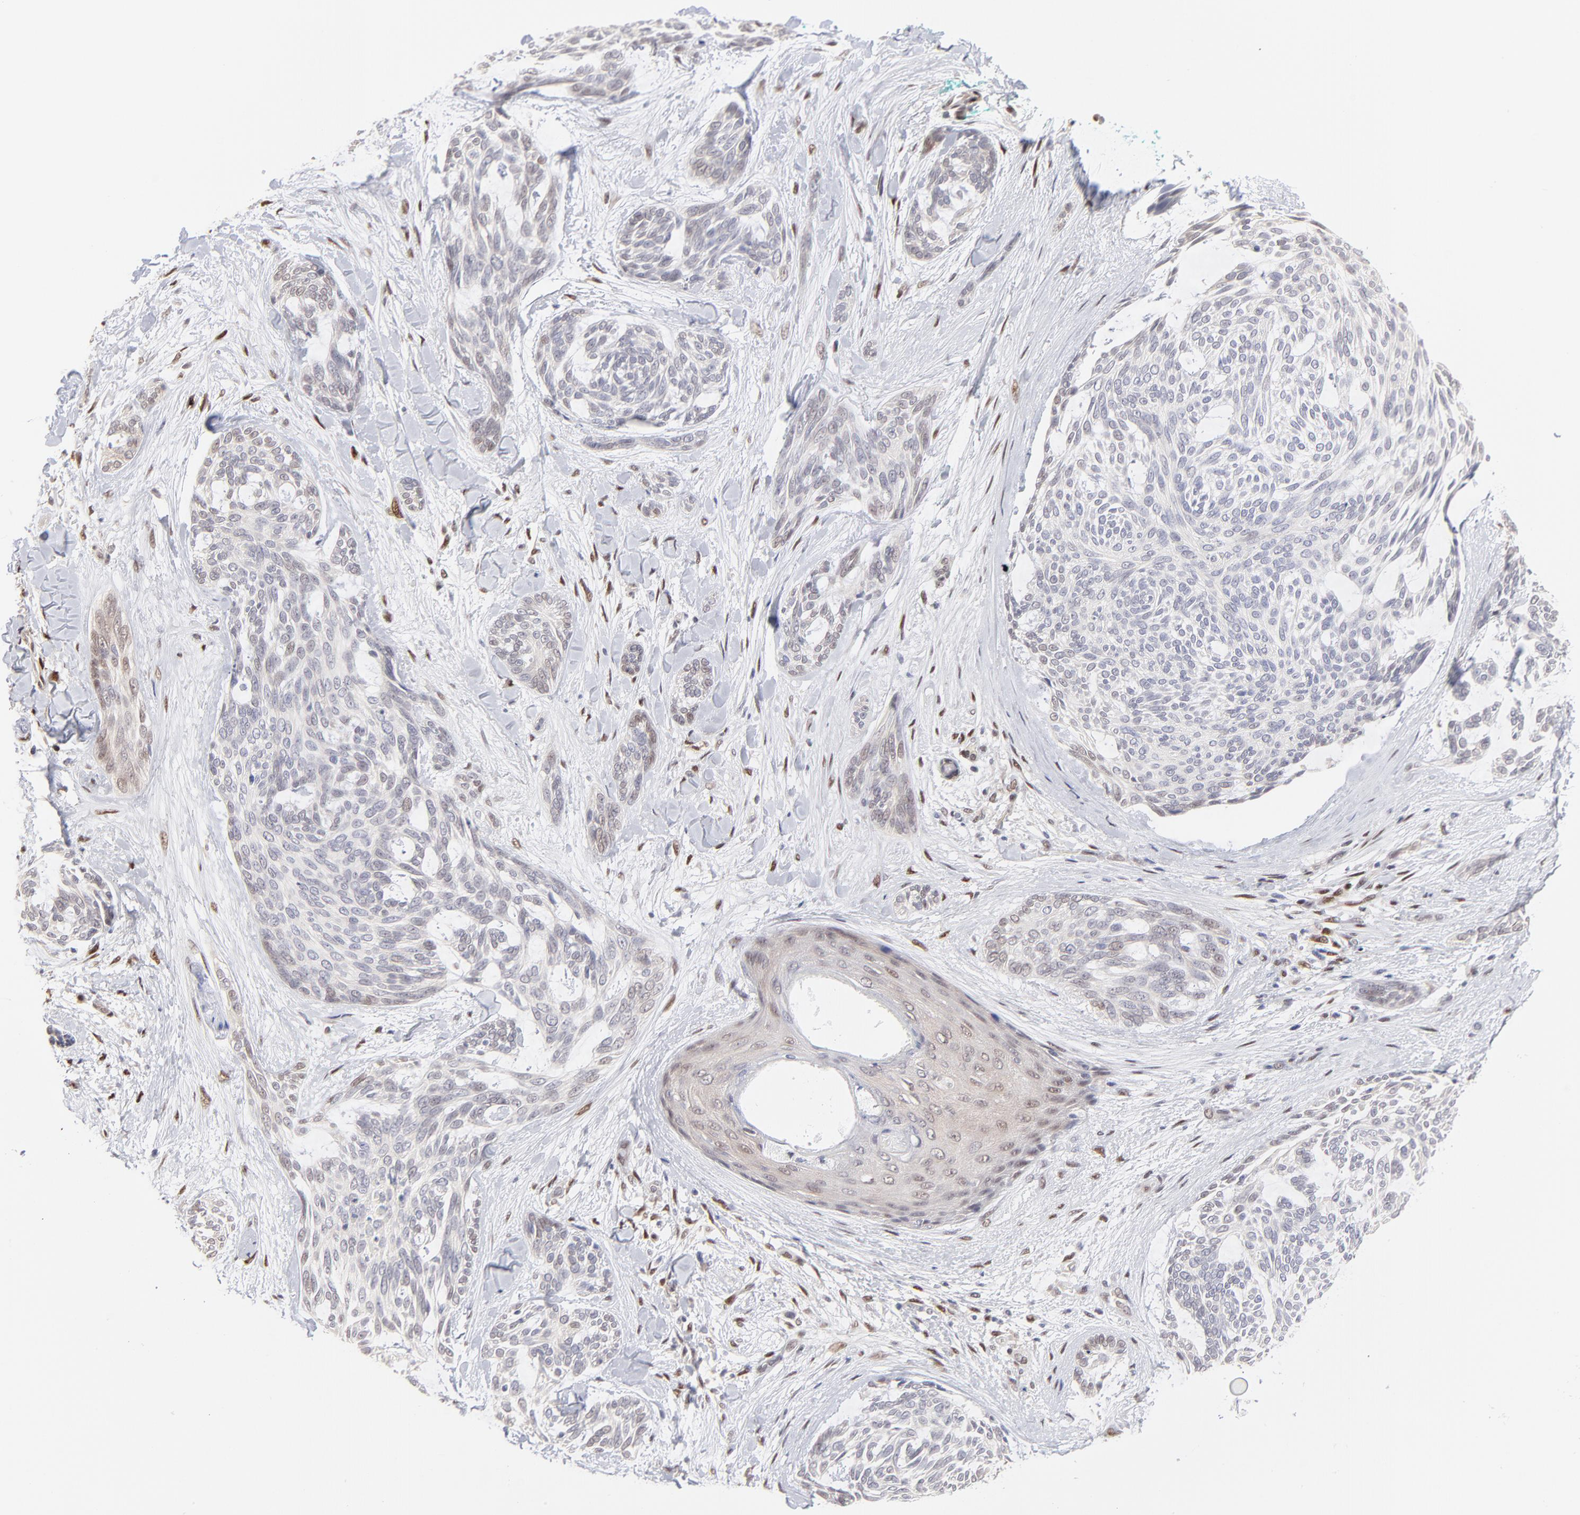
{"staining": {"intensity": "negative", "quantity": "none", "location": "none"}, "tissue": "skin cancer", "cell_type": "Tumor cells", "image_type": "cancer", "snomed": [{"axis": "morphology", "description": "Normal tissue, NOS"}, {"axis": "morphology", "description": "Basal cell carcinoma"}, {"axis": "topography", "description": "Skin"}], "caption": "DAB (3,3'-diaminobenzidine) immunohistochemical staining of human skin cancer (basal cell carcinoma) exhibits no significant staining in tumor cells. The staining was performed using DAB (3,3'-diaminobenzidine) to visualize the protein expression in brown, while the nuclei were stained in blue with hematoxylin (Magnification: 20x).", "gene": "STAT3", "patient": {"sex": "female", "age": 71}}